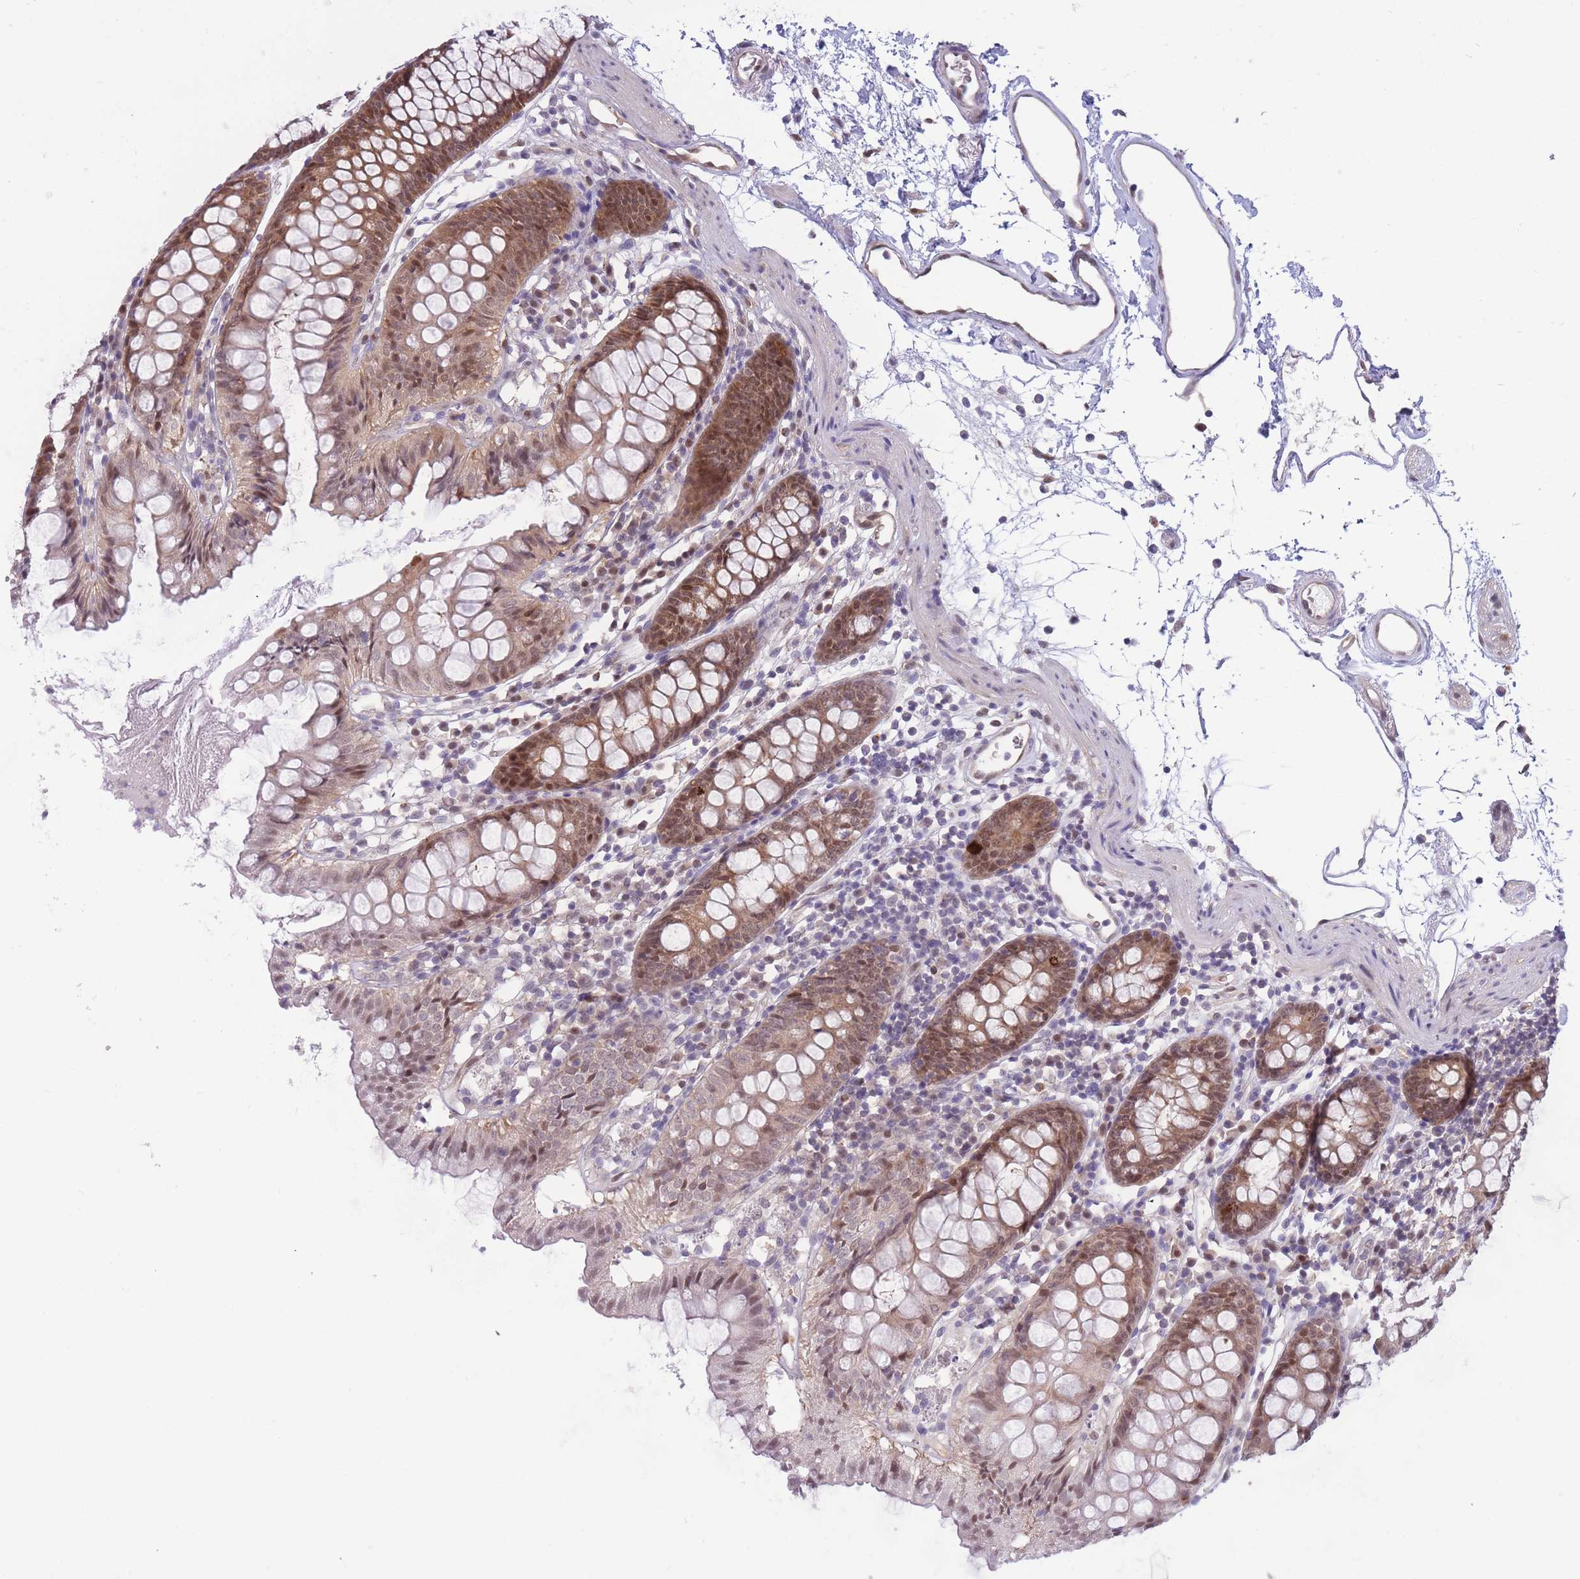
{"staining": {"intensity": "negative", "quantity": "none", "location": "none"}, "tissue": "colon", "cell_type": "Endothelial cells", "image_type": "normal", "snomed": [{"axis": "morphology", "description": "Normal tissue, NOS"}, {"axis": "topography", "description": "Colon"}], "caption": "Immunohistochemistry of normal human colon reveals no positivity in endothelial cells.", "gene": "NSFL1C", "patient": {"sex": "female", "age": 84}}